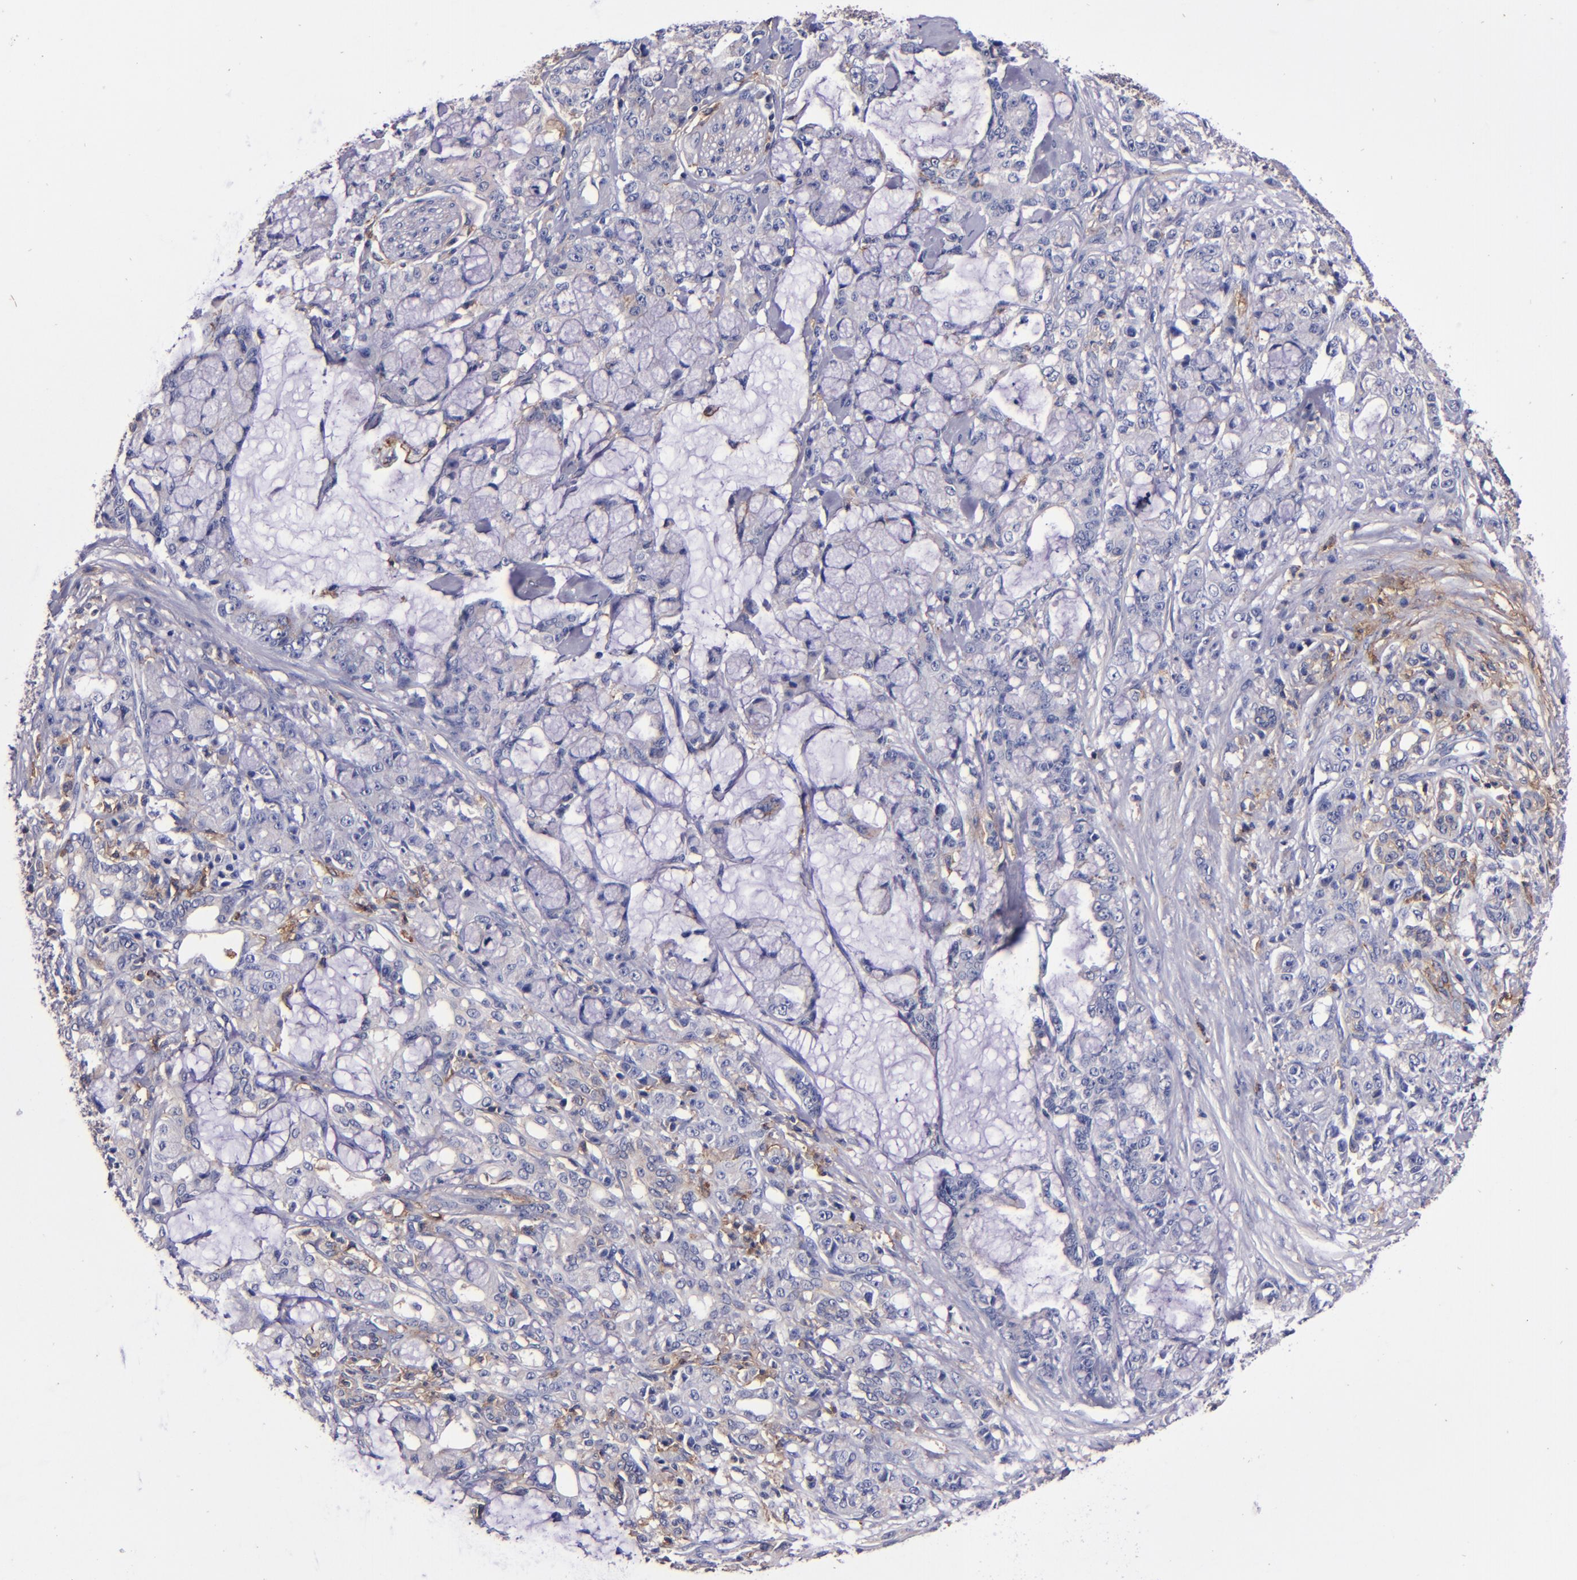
{"staining": {"intensity": "negative", "quantity": "none", "location": "none"}, "tissue": "pancreatic cancer", "cell_type": "Tumor cells", "image_type": "cancer", "snomed": [{"axis": "morphology", "description": "Adenocarcinoma, NOS"}, {"axis": "topography", "description": "Pancreas"}], "caption": "Human pancreatic cancer stained for a protein using IHC demonstrates no expression in tumor cells.", "gene": "SIRPA", "patient": {"sex": "female", "age": 73}}